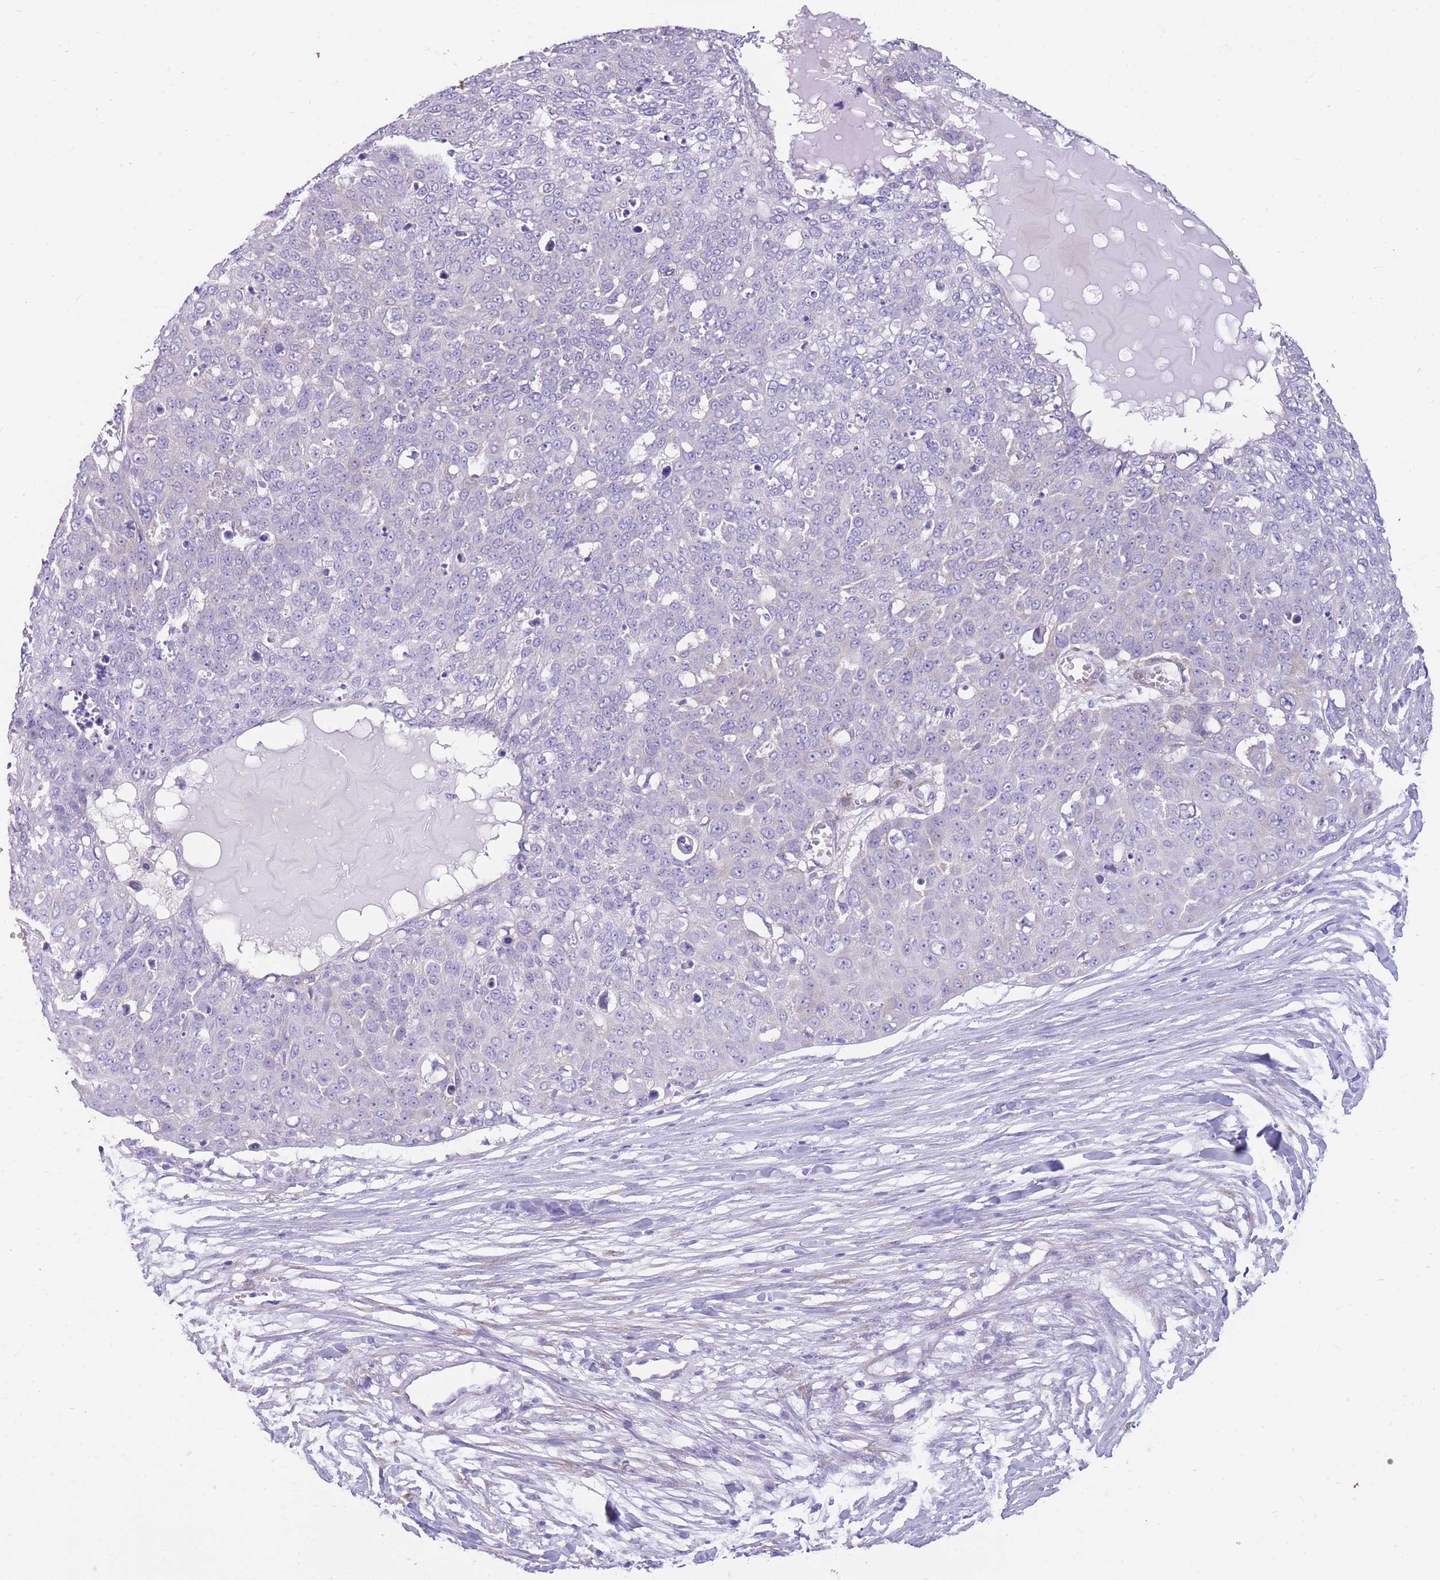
{"staining": {"intensity": "negative", "quantity": "none", "location": "none"}, "tissue": "skin cancer", "cell_type": "Tumor cells", "image_type": "cancer", "snomed": [{"axis": "morphology", "description": "Squamous cell carcinoma, NOS"}, {"axis": "topography", "description": "Skin"}], "caption": "Micrograph shows no protein positivity in tumor cells of skin cancer (squamous cell carcinoma) tissue. Nuclei are stained in blue.", "gene": "MTSS2", "patient": {"sex": "male", "age": 71}}